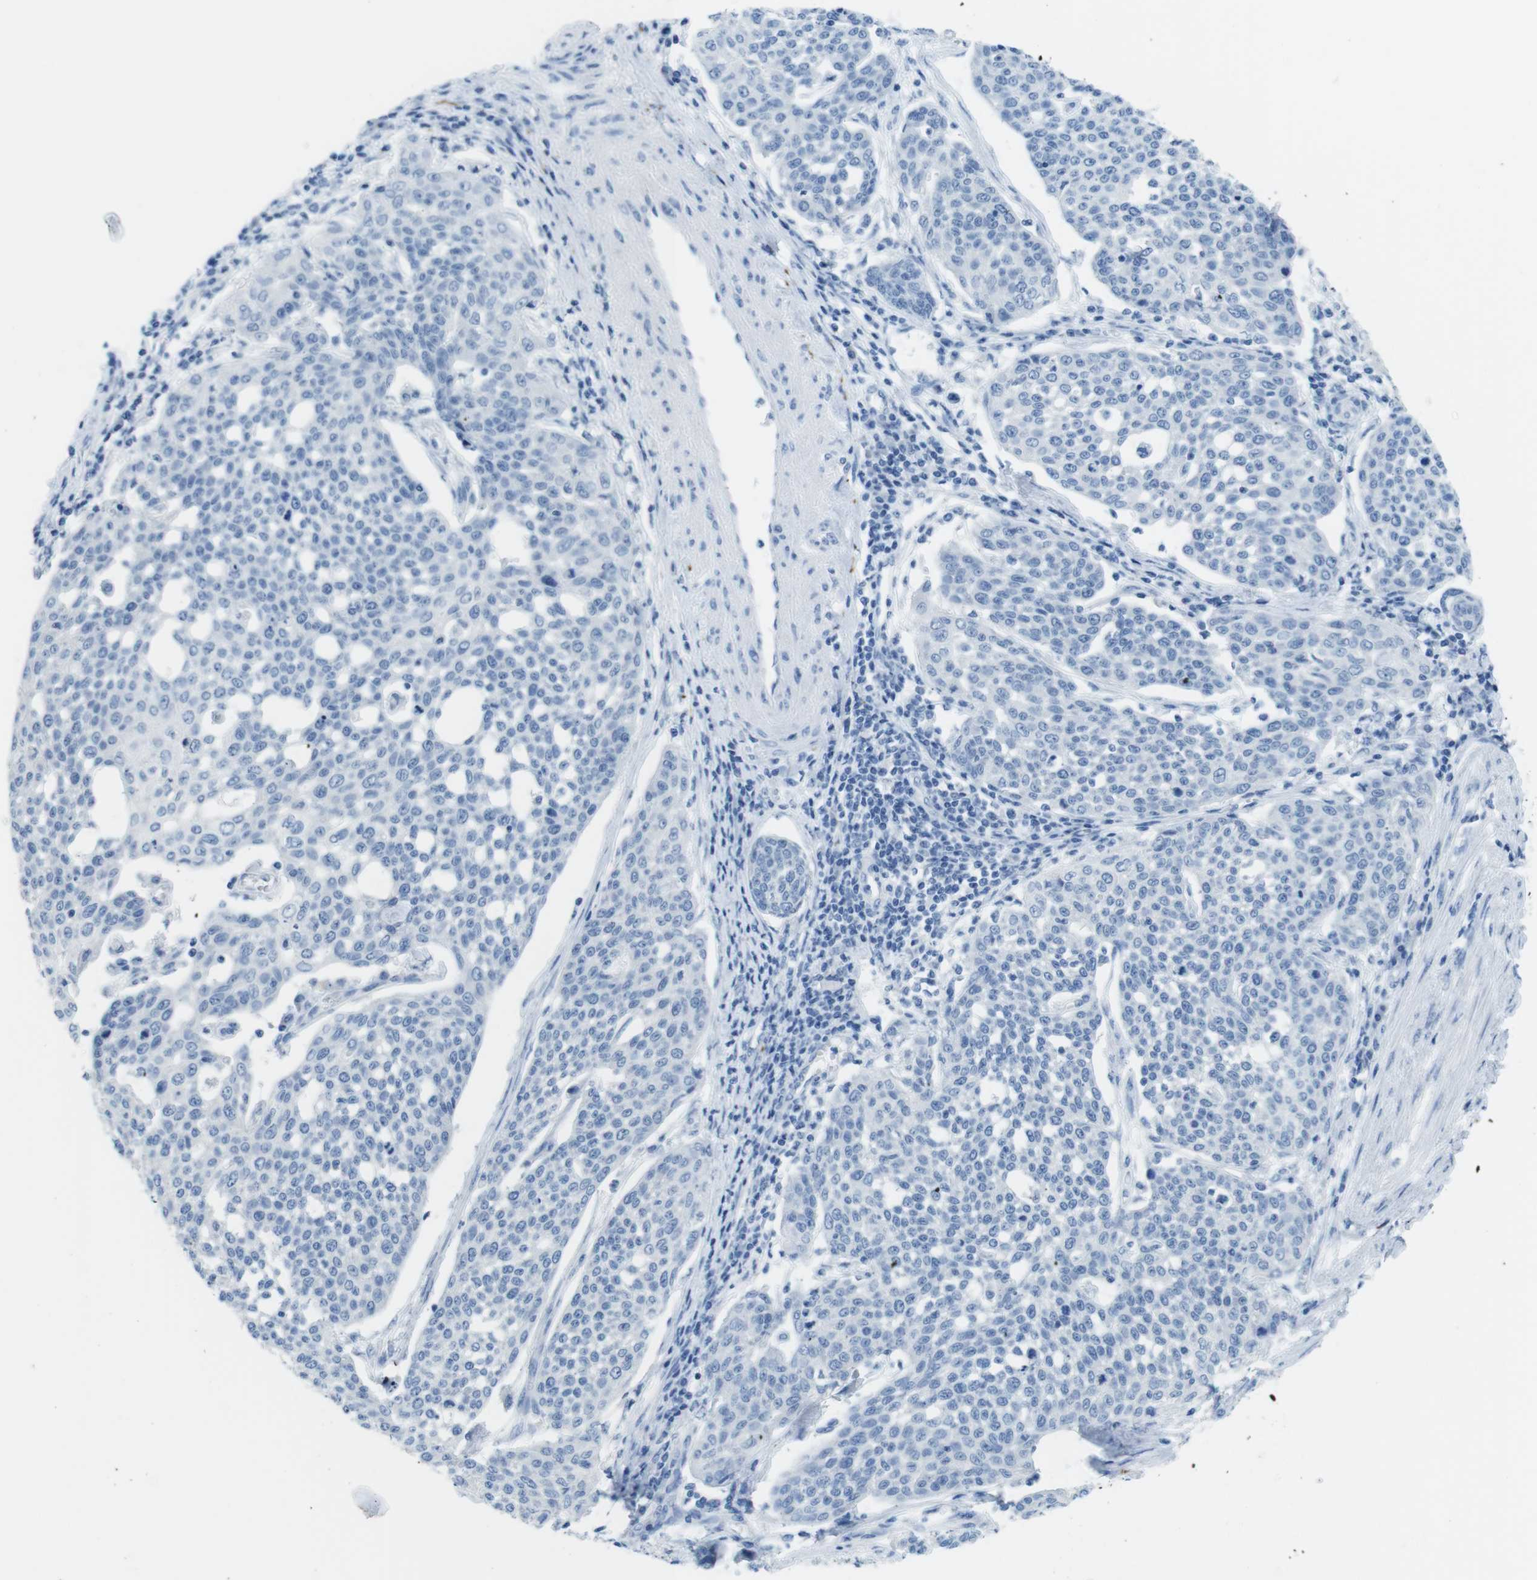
{"staining": {"intensity": "negative", "quantity": "none", "location": "none"}, "tissue": "cervical cancer", "cell_type": "Tumor cells", "image_type": "cancer", "snomed": [{"axis": "morphology", "description": "Squamous cell carcinoma, NOS"}, {"axis": "topography", "description": "Cervix"}], "caption": "Histopathology image shows no protein staining in tumor cells of cervical cancer (squamous cell carcinoma) tissue. The staining is performed using DAB (3,3'-diaminobenzidine) brown chromogen with nuclei counter-stained in using hematoxylin.", "gene": "GAP43", "patient": {"sex": "female", "age": 34}}